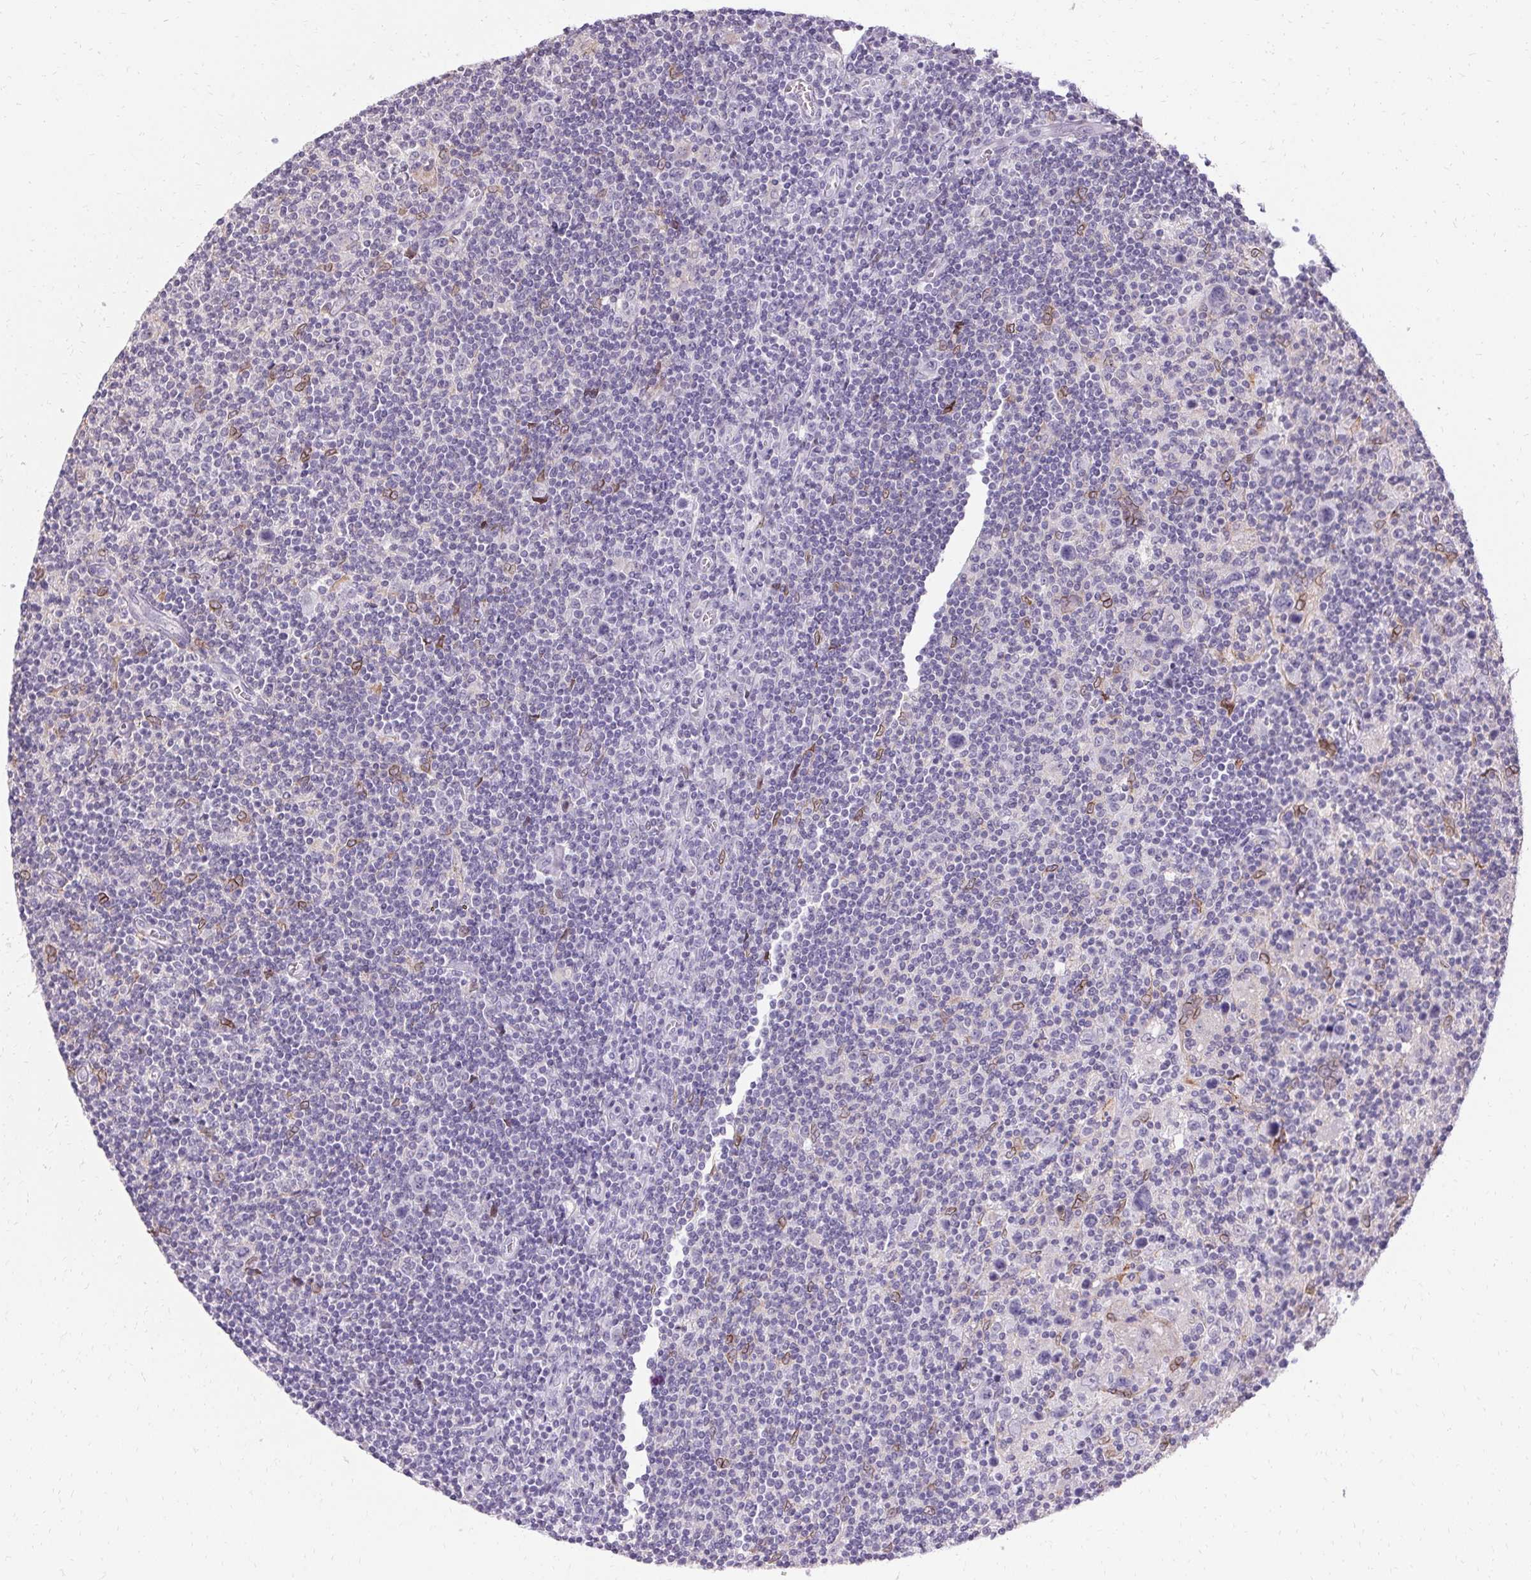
{"staining": {"intensity": "negative", "quantity": "none", "location": "none"}, "tissue": "lymphoma", "cell_type": "Tumor cells", "image_type": "cancer", "snomed": [{"axis": "morphology", "description": "Hodgkin's disease, NOS"}, {"axis": "topography", "description": "Lymph node"}], "caption": "Protein analysis of Hodgkin's disease demonstrates no significant positivity in tumor cells.", "gene": "HSD17B3", "patient": {"sex": "male", "age": 40}}